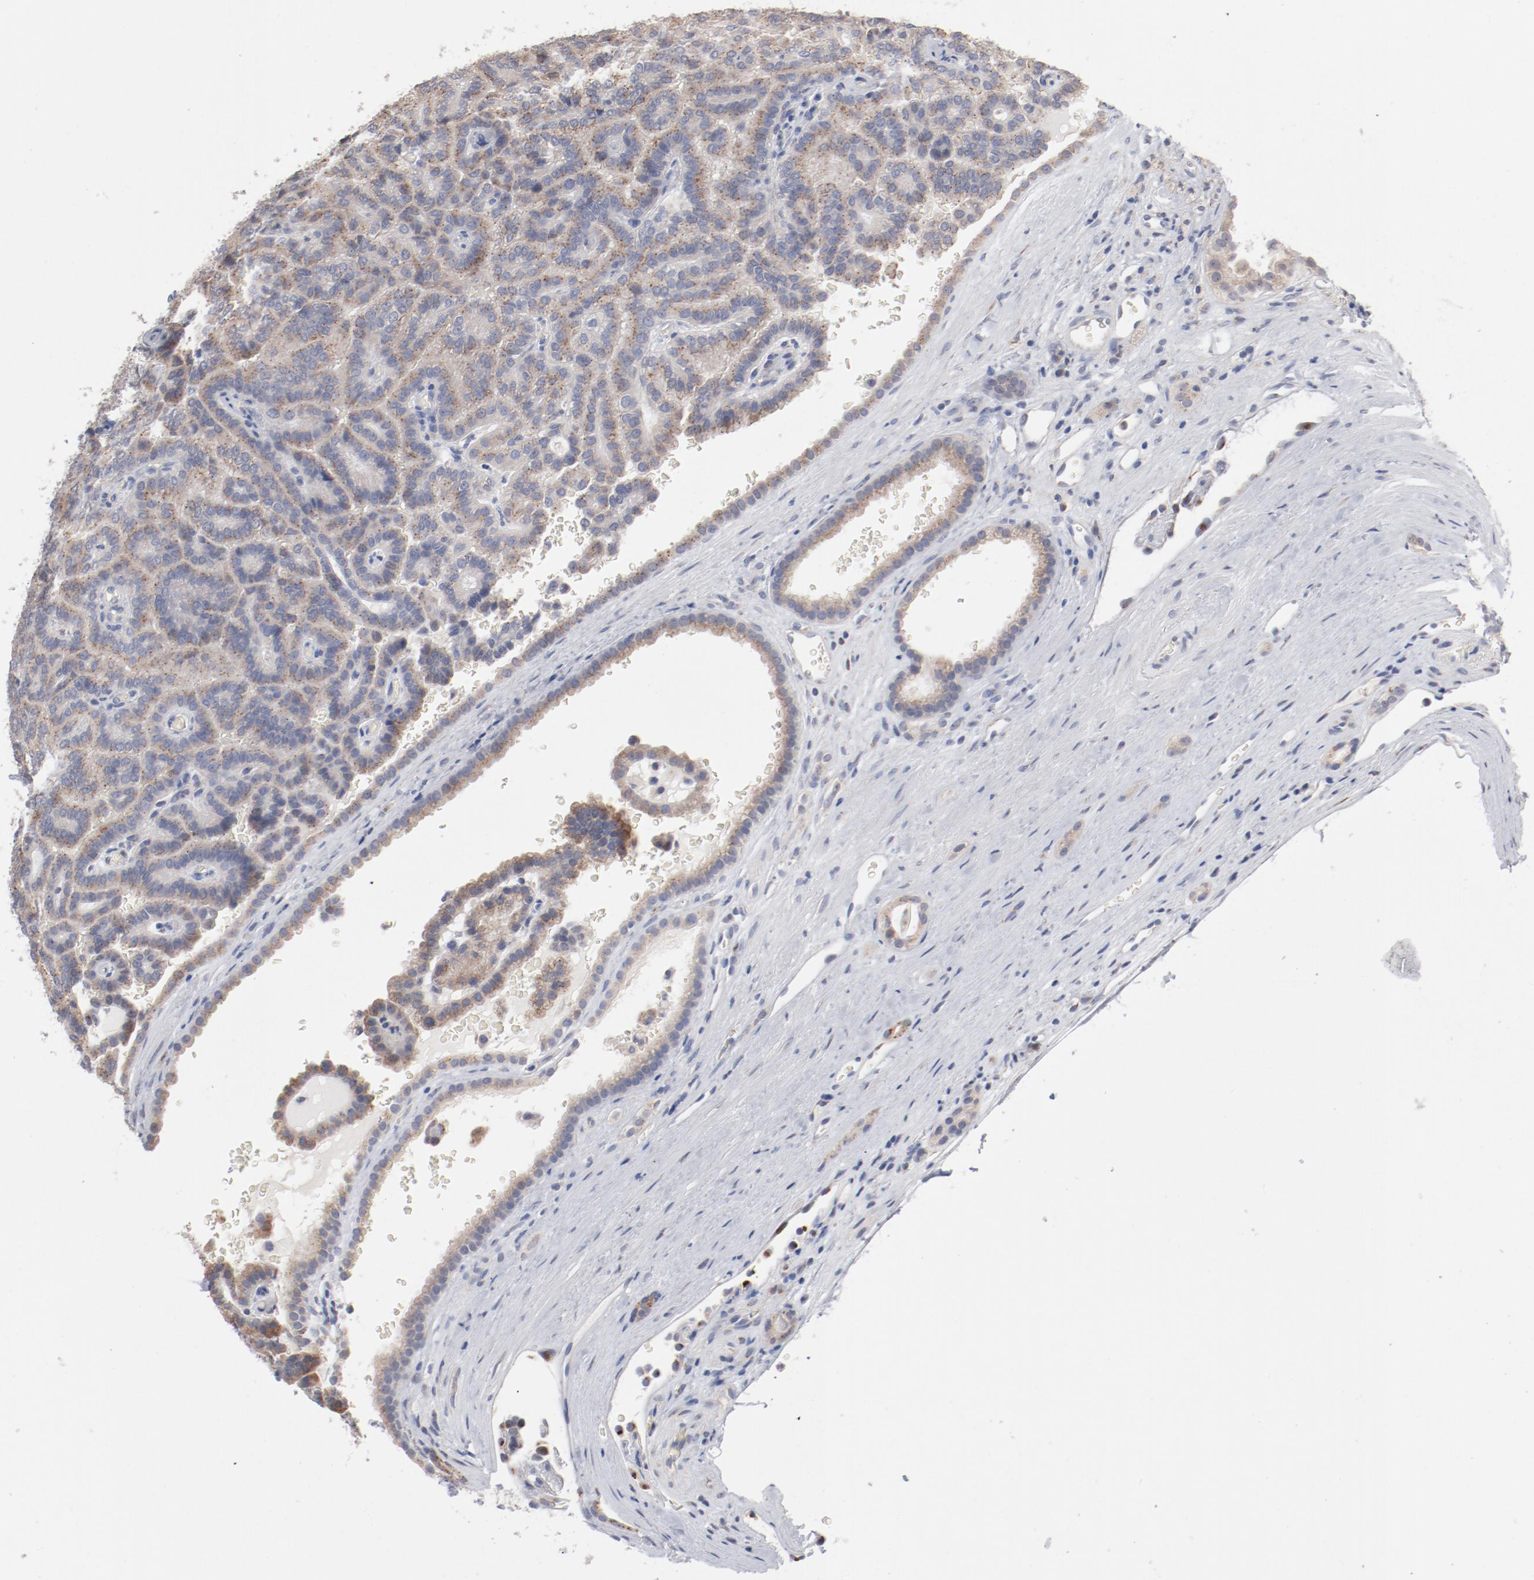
{"staining": {"intensity": "moderate", "quantity": ">75%", "location": "cytoplasmic/membranous"}, "tissue": "renal cancer", "cell_type": "Tumor cells", "image_type": "cancer", "snomed": [{"axis": "morphology", "description": "Adenocarcinoma, NOS"}, {"axis": "topography", "description": "Kidney"}], "caption": "Moderate cytoplasmic/membranous positivity for a protein is appreciated in about >75% of tumor cells of renal adenocarcinoma using immunohistochemistry (IHC).", "gene": "AK7", "patient": {"sex": "male", "age": 61}}